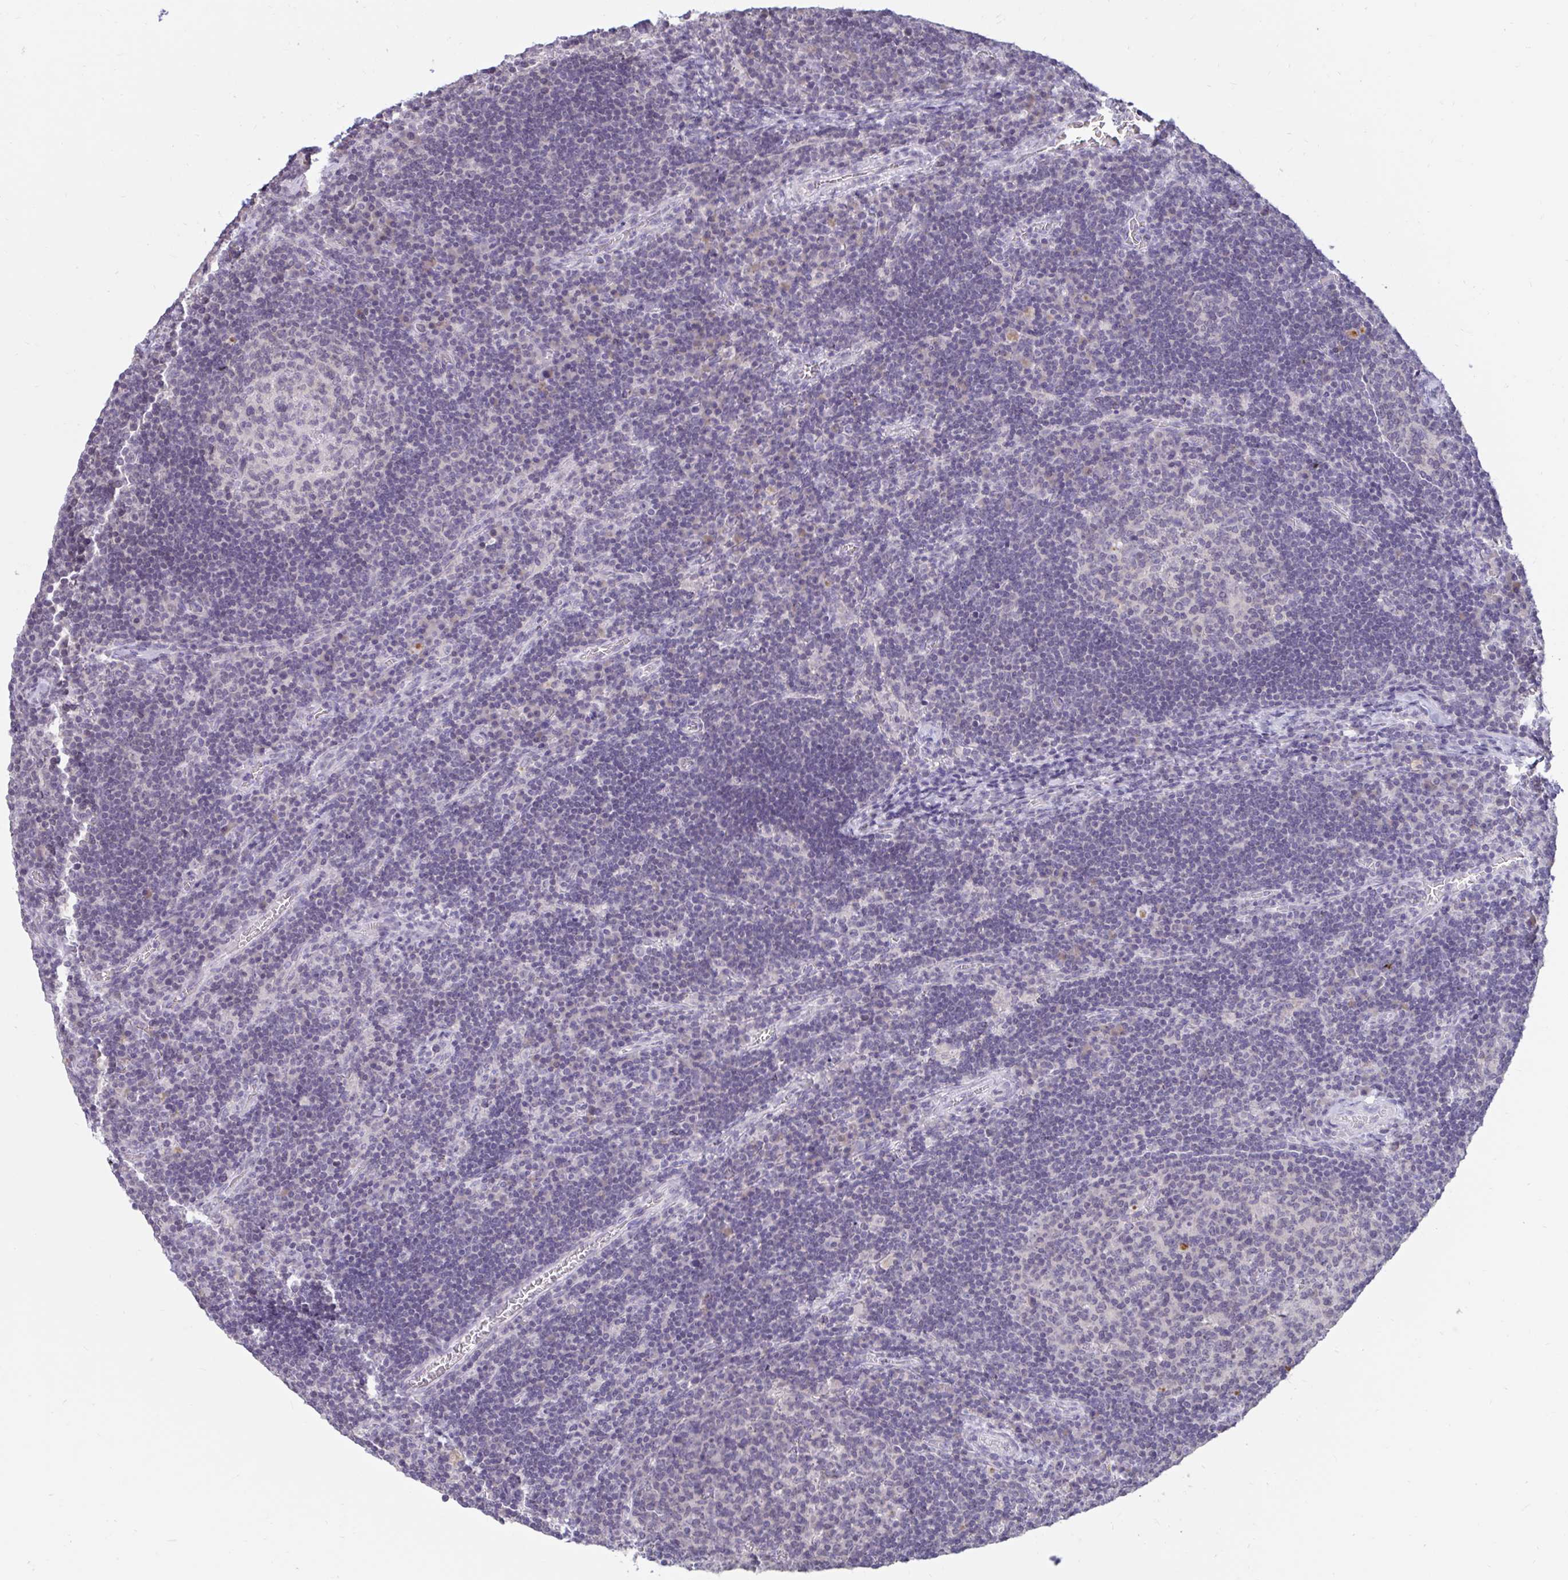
{"staining": {"intensity": "negative", "quantity": "none", "location": "none"}, "tissue": "lymph node", "cell_type": "Germinal center cells", "image_type": "normal", "snomed": [{"axis": "morphology", "description": "Normal tissue, NOS"}, {"axis": "topography", "description": "Lymph node"}], "caption": "DAB (3,3'-diaminobenzidine) immunohistochemical staining of normal lymph node reveals no significant staining in germinal center cells.", "gene": "ARPP19", "patient": {"sex": "male", "age": 67}}